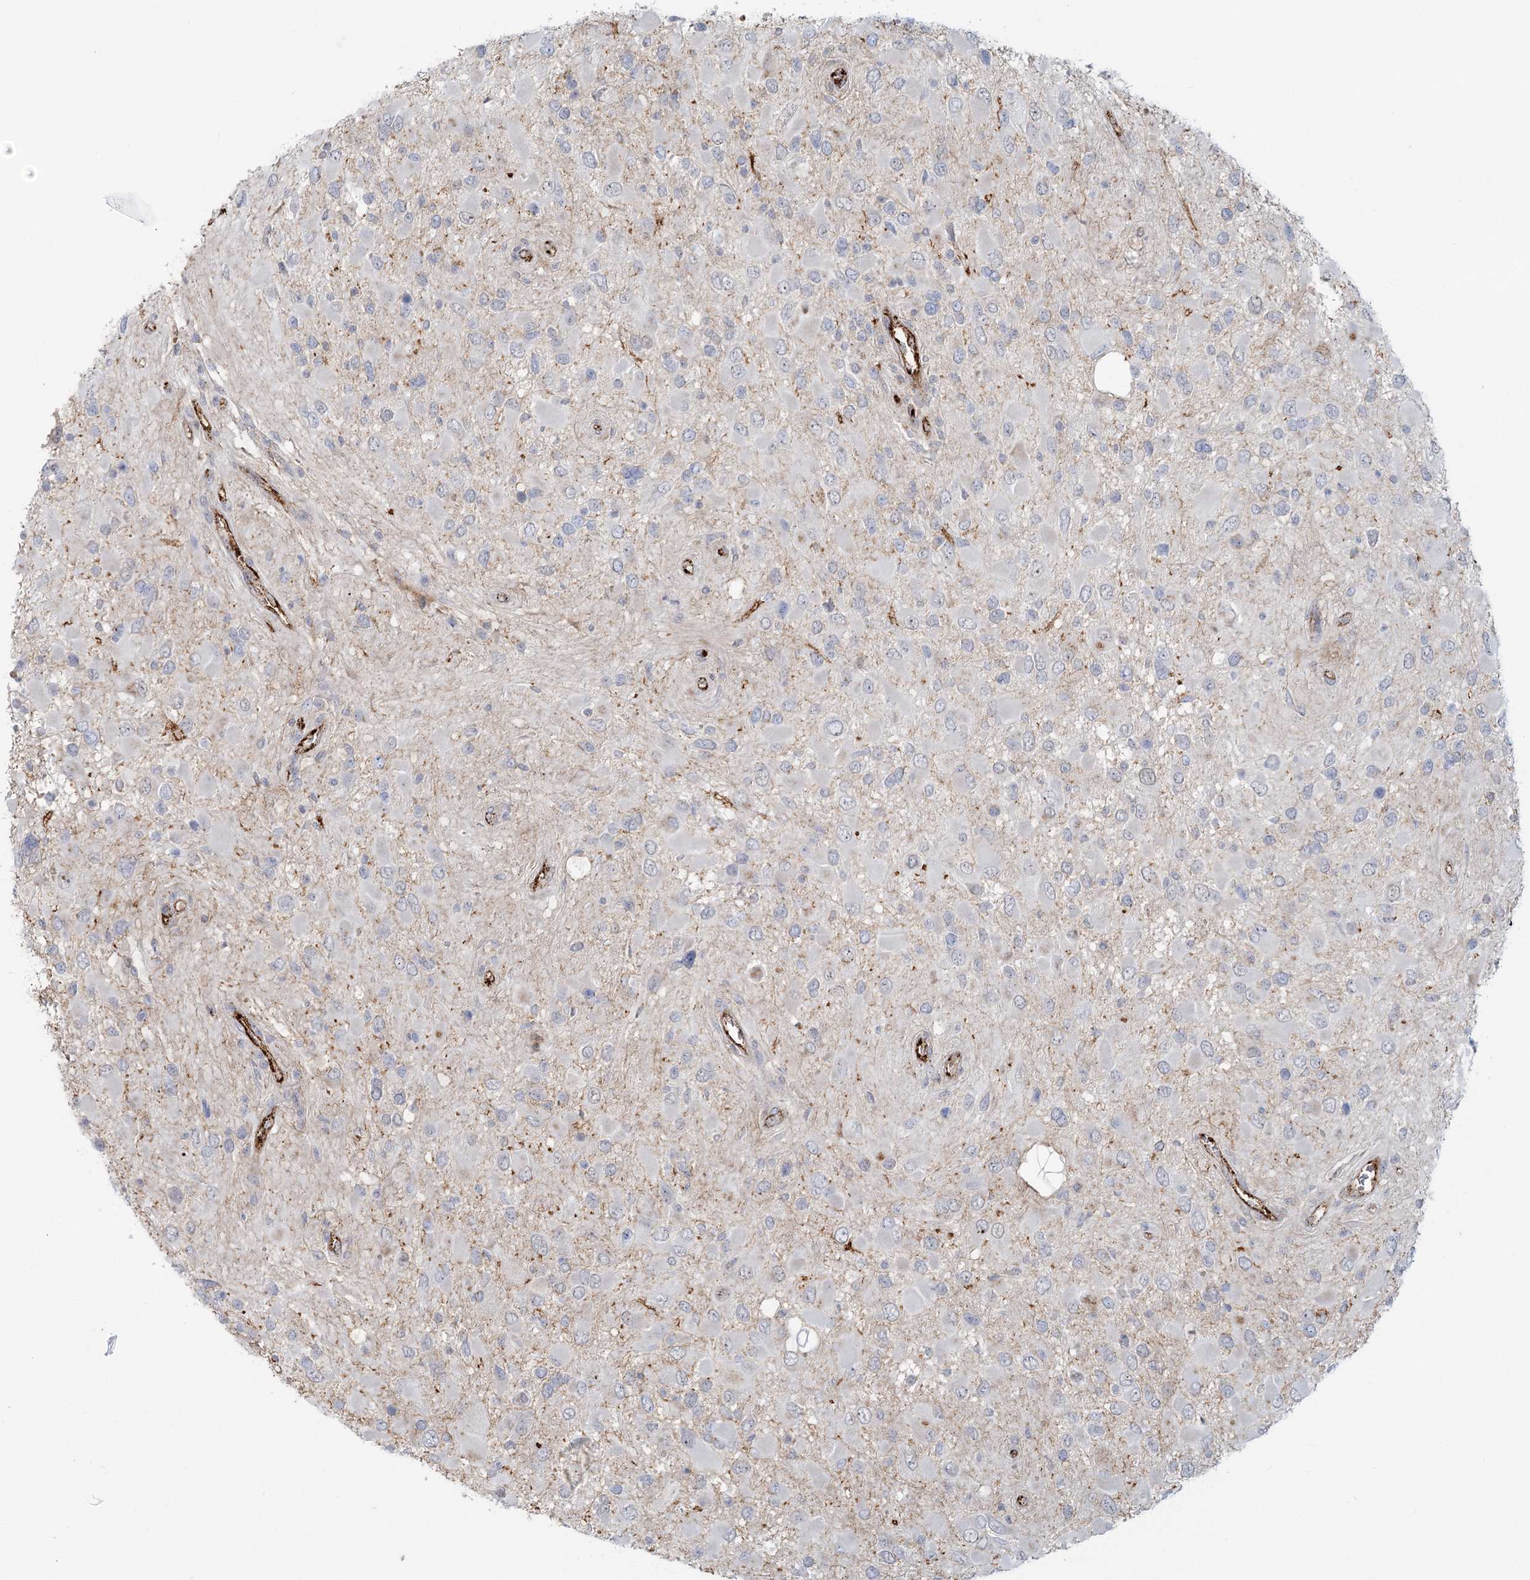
{"staining": {"intensity": "negative", "quantity": "none", "location": "none"}, "tissue": "glioma", "cell_type": "Tumor cells", "image_type": "cancer", "snomed": [{"axis": "morphology", "description": "Glioma, malignant, High grade"}, {"axis": "topography", "description": "Brain"}], "caption": "High power microscopy image of an IHC photomicrograph of glioma, revealing no significant staining in tumor cells.", "gene": "KBTBD4", "patient": {"sex": "male", "age": 53}}